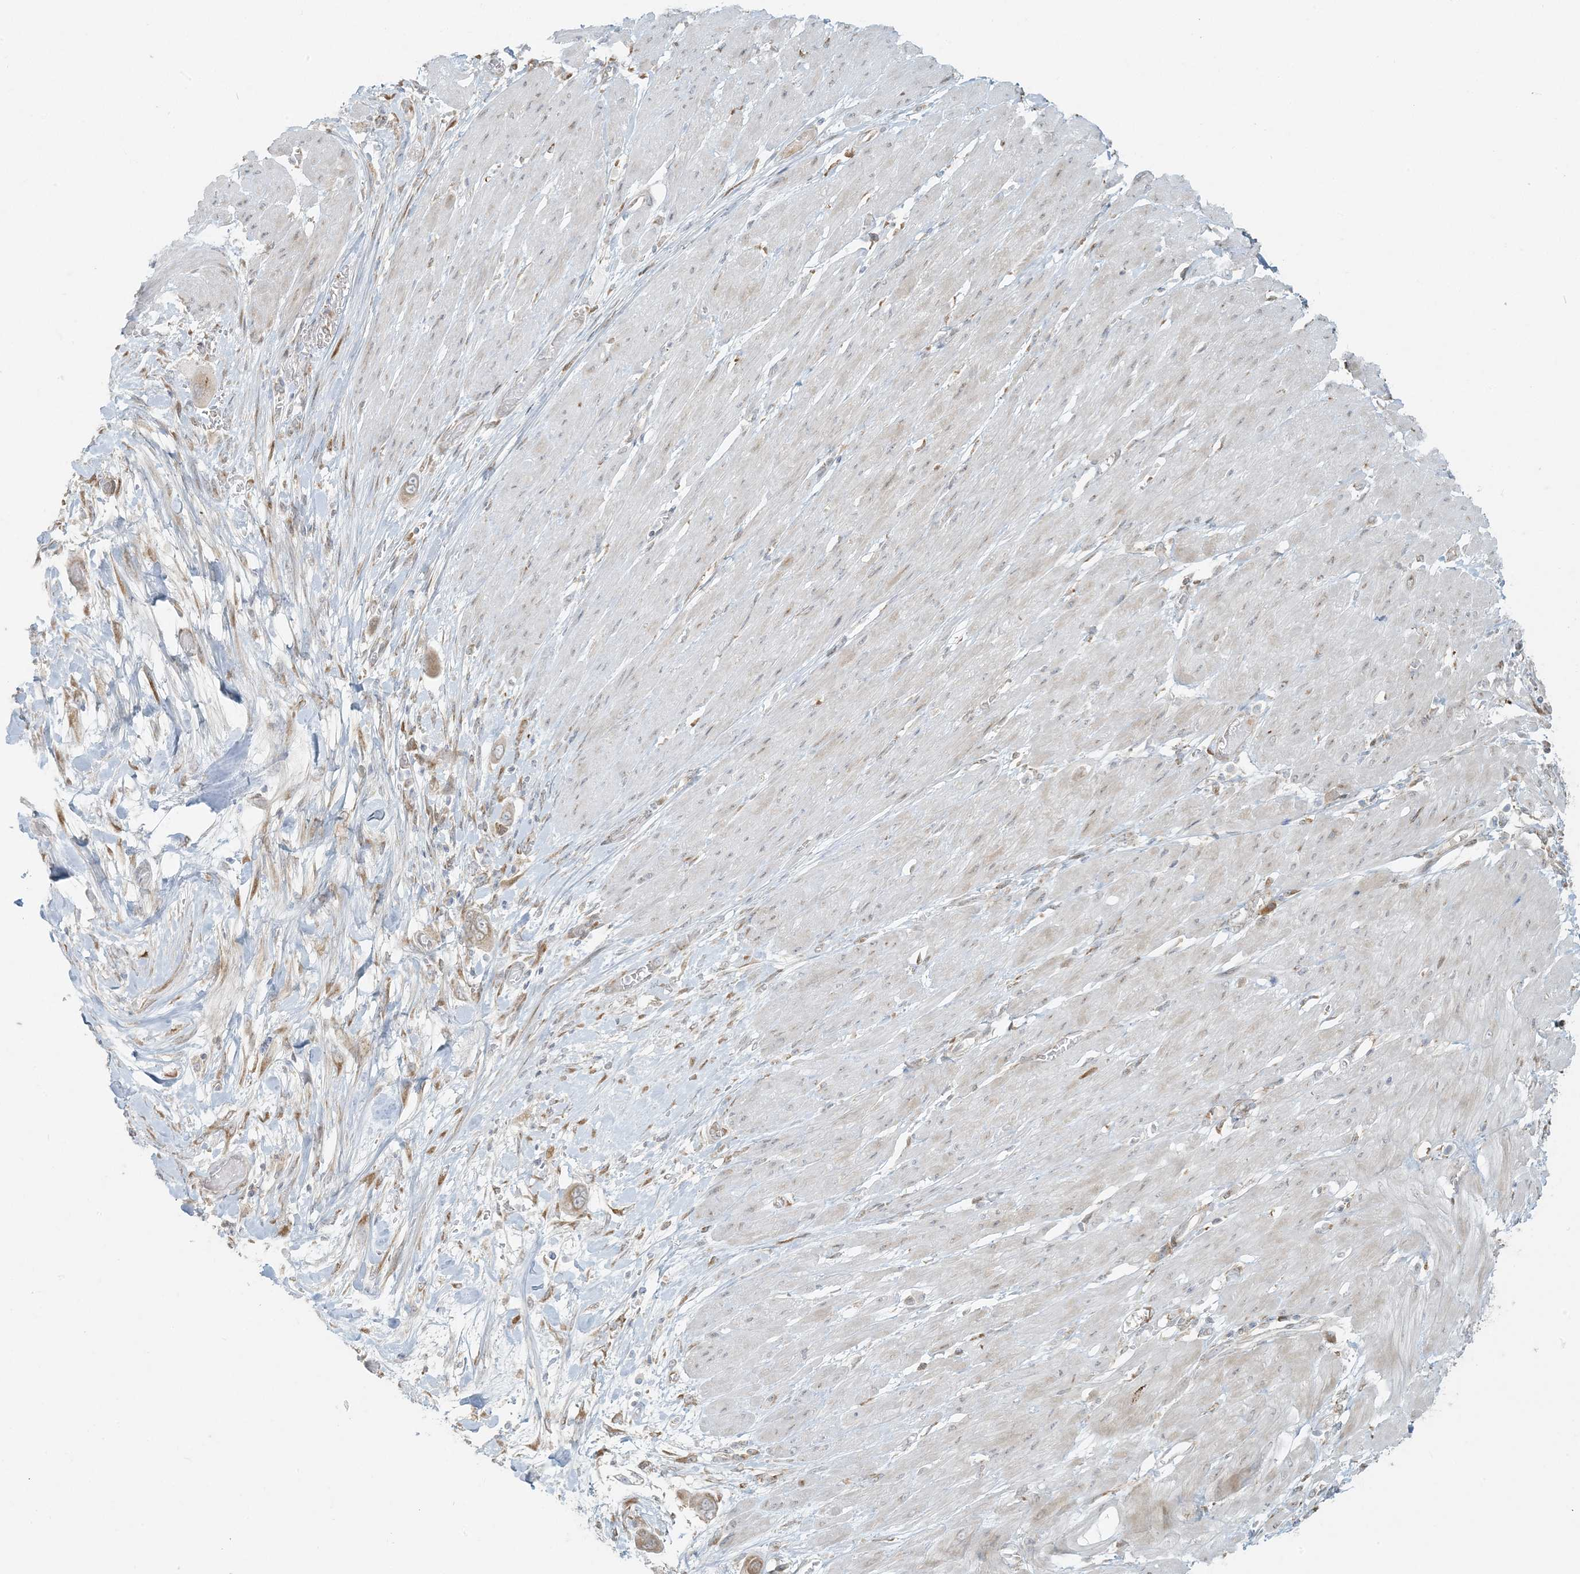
{"staining": {"intensity": "weak", "quantity": ">75%", "location": "cytoplasmic/membranous"}, "tissue": "pancreatic cancer", "cell_type": "Tumor cells", "image_type": "cancer", "snomed": [{"axis": "morphology", "description": "Adenocarcinoma, NOS"}, {"axis": "topography", "description": "Pancreas"}], "caption": "The image exhibits immunohistochemical staining of adenocarcinoma (pancreatic). There is weak cytoplasmic/membranous expression is present in approximately >75% of tumor cells. The protein of interest is shown in brown color, while the nuclei are stained blue.", "gene": "HACL1", "patient": {"sex": "male", "age": 68}}